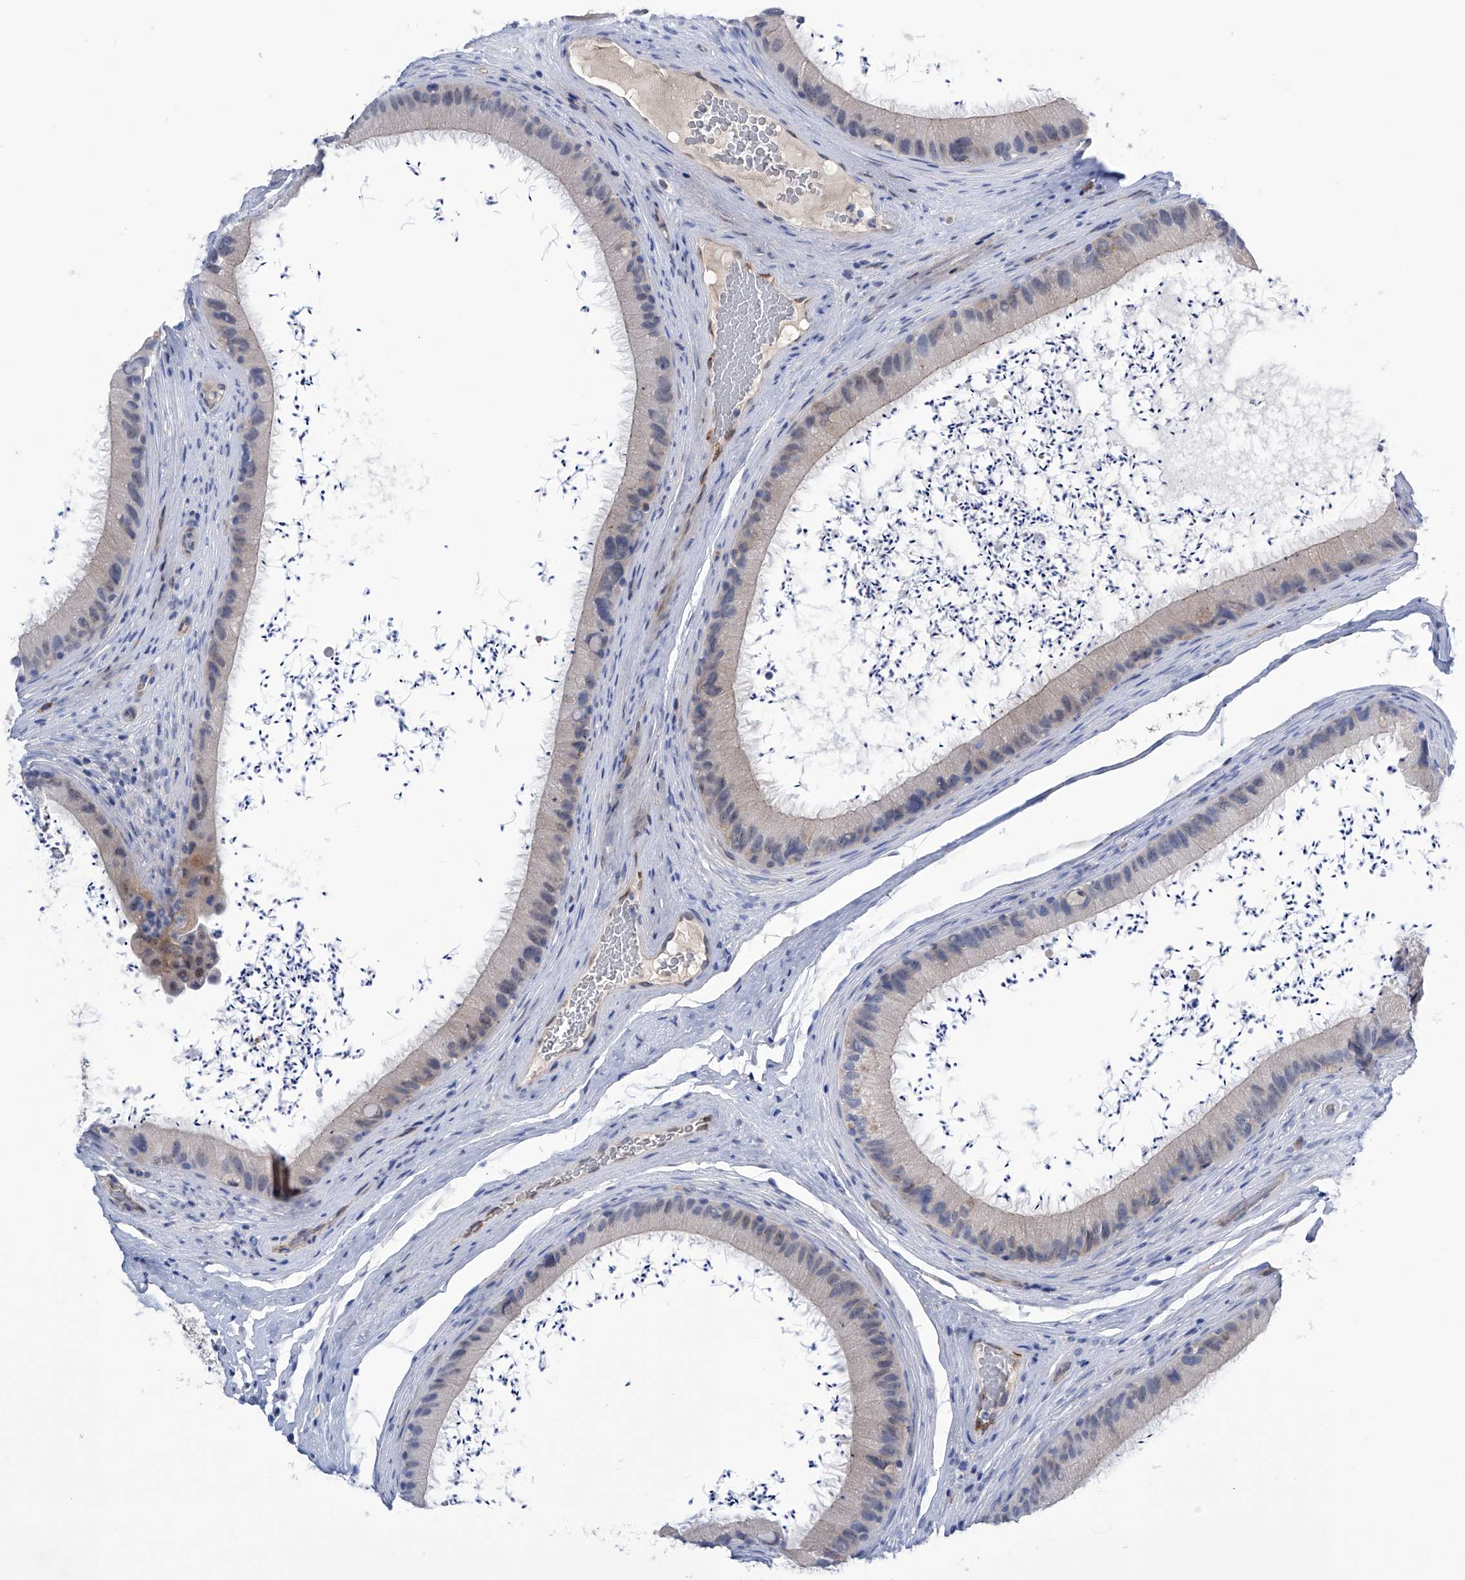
{"staining": {"intensity": "negative", "quantity": "none", "location": "none"}, "tissue": "epididymis", "cell_type": "Glandular cells", "image_type": "normal", "snomed": [{"axis": "morphology", "description": "Normal tissue, NOS"}, {"axis": "topography", "description": "Epididymis, spermatic cord, NOS"}], "caption": "Unremarkable epididymis was stained to show a protein in brown. There is no significant positivity in glandular cells. (Stains: DAB immunohistochemistry (IHC) with hematoxylin counter stain, Microscopy: brightfield microscopy at high magnification).", "gene": "PGM3", "patient": {"sex": "male", "age": 50}}